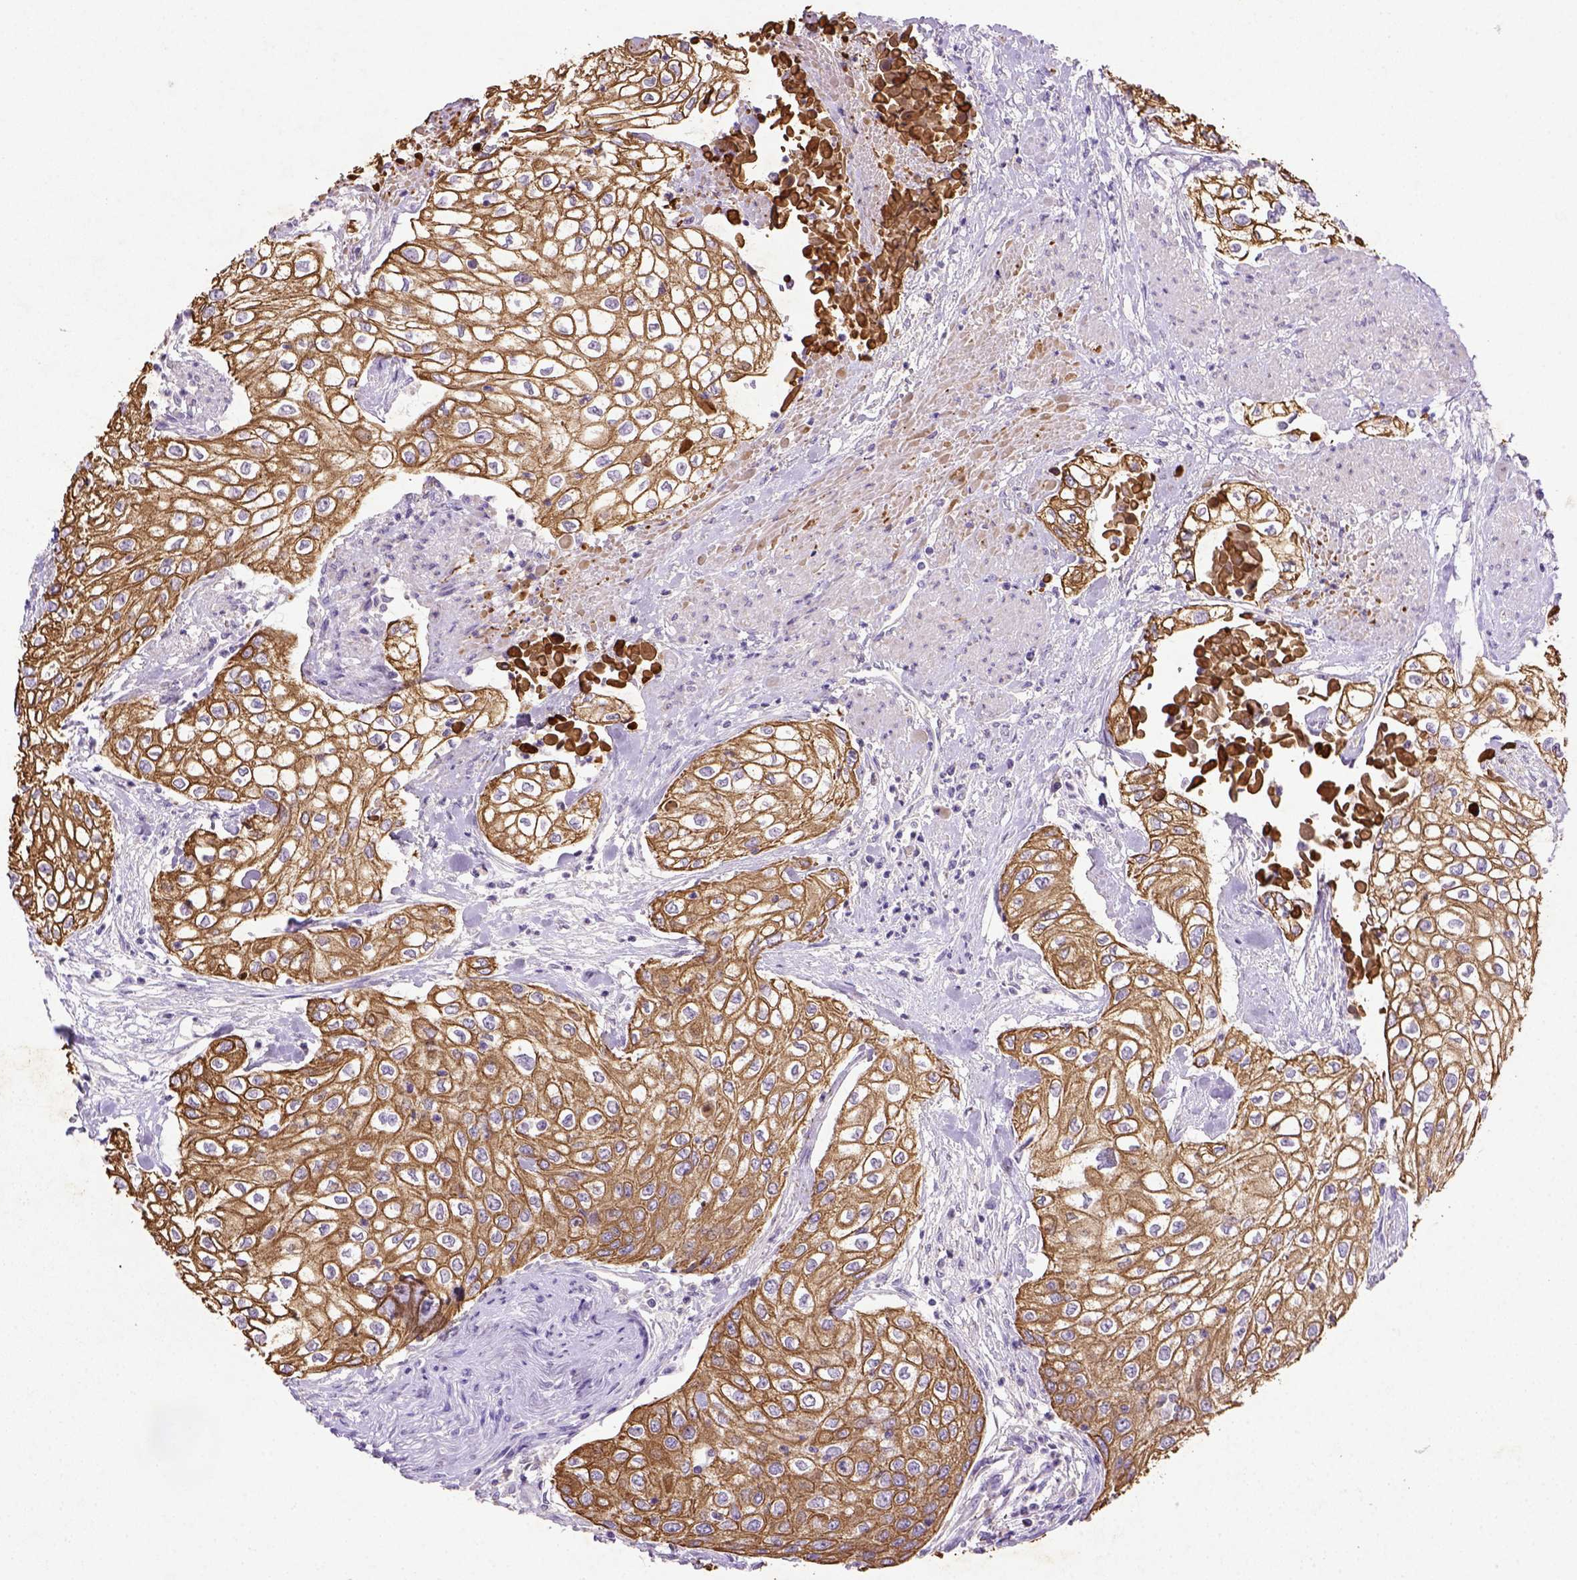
{"staining": {"intensity": "moderate", "quantity": ">75%", "location": "cytoplasmic/membranous"}, "tissue": "urothelial cancer", "cell_type": "Tumor cells", "image_type": "cancer", "snomed": [{"axis": "morphology", "description": "Urothelial carcinoma, High grade"}, {"axis": "topography", "description": "Urinary bladder"}], "caption": "Tumor cells reveal medium levels of moderate cytoplasmic/membranous staining in about >75% of cells in human urothelial carcinoma (high-grade).", "gene": "NUDT2", "patient": {"sex": "male", "age": 62}}